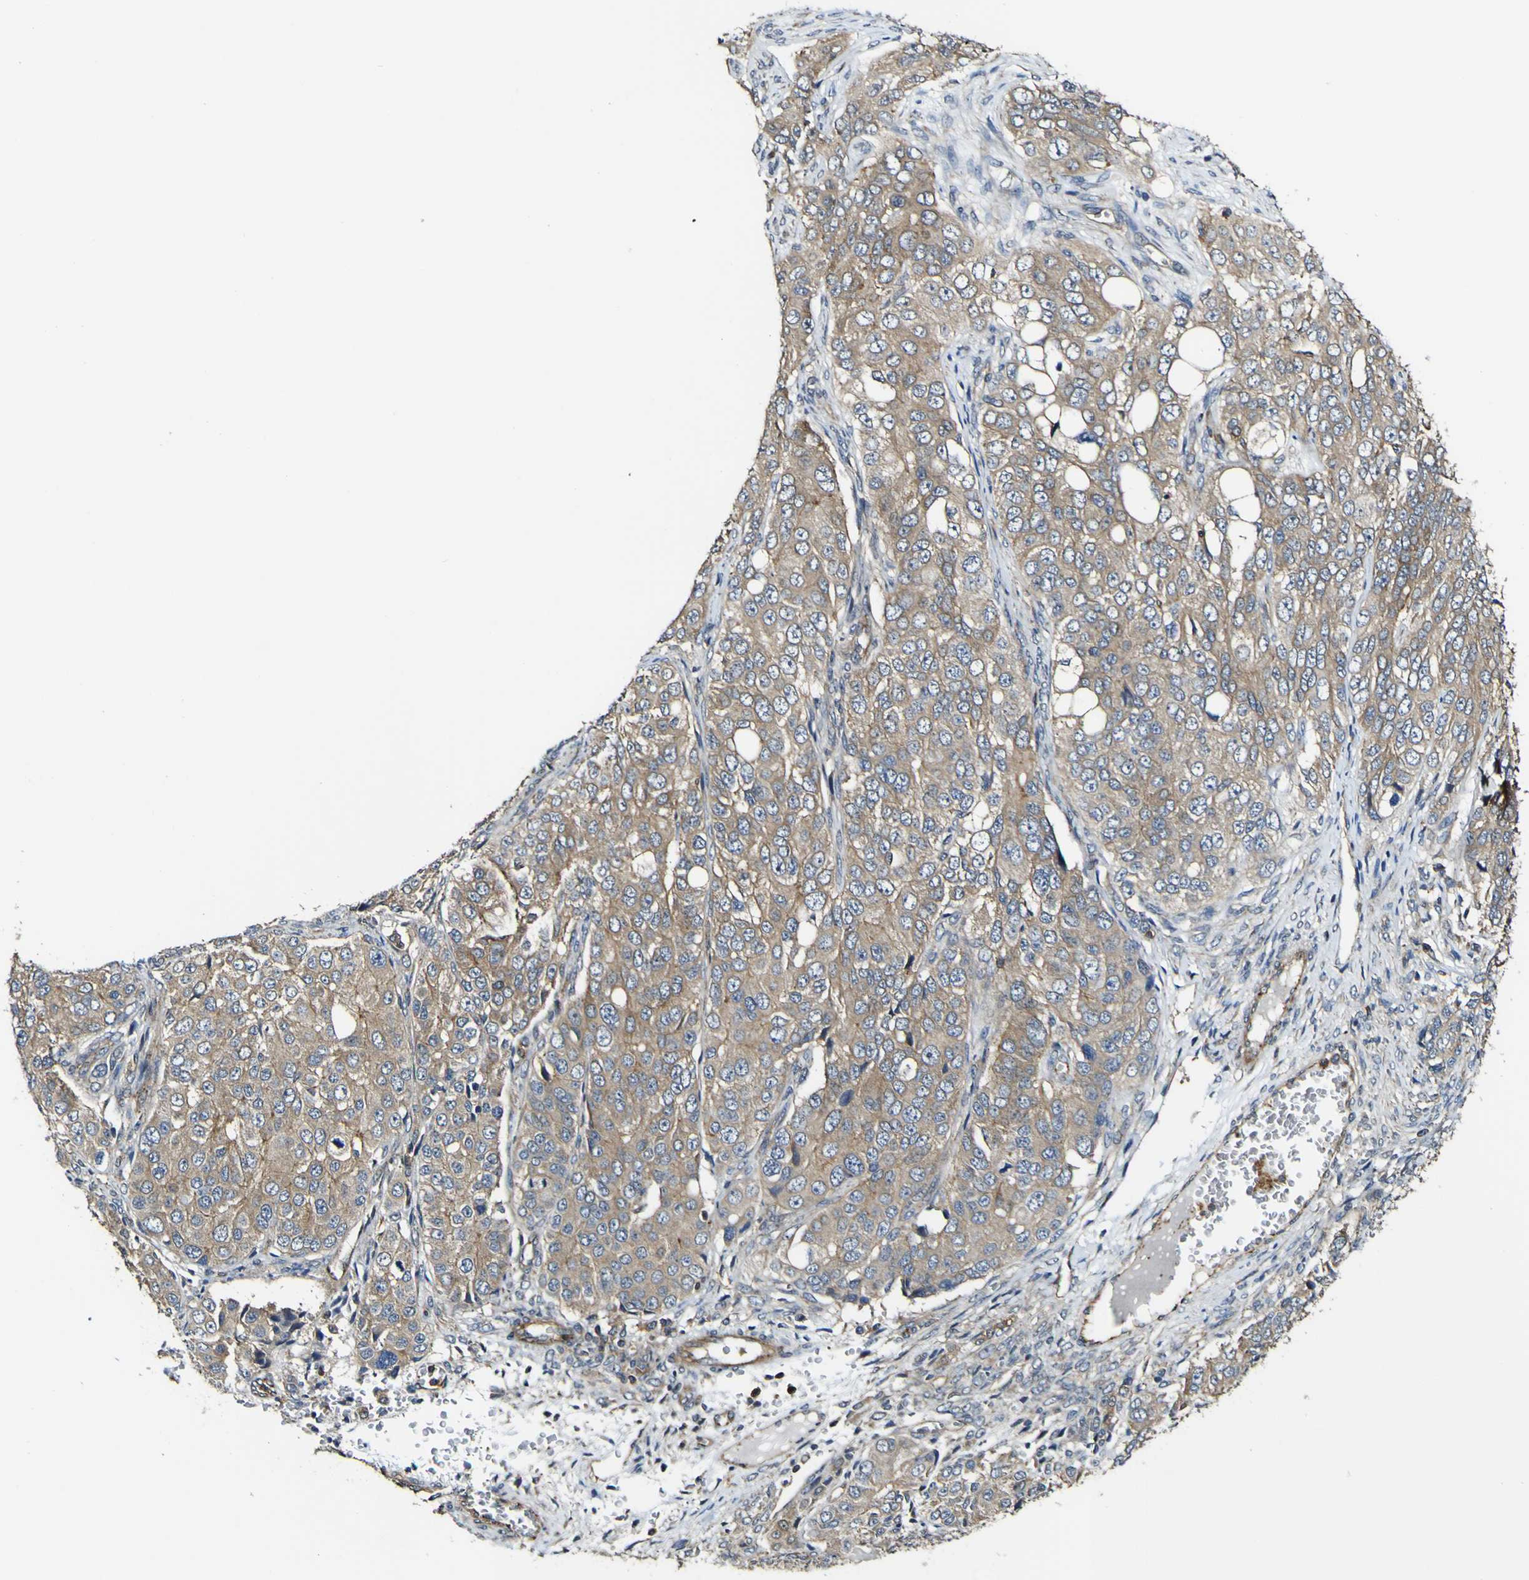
{"staining": {"intensity": "weak", "quantity": ">75%", "location": "cytoplasmic/membranous"}, "tissue": "ovarian cancer", "cell_type": "Tumor cells", "image_type": "cancer", "snomed": [{"axis": "morphology", "description": "Carcinoma, endometroid"}, {"axis": "topography", "description": "Ovary"}], "caption": "IHC image of neoplastic tissue: ovarian cancer stained using immunohistochemistry (IHC) shows low levels of weak protein expression localized specifically in the cytoplasmic/membranous of tumor cells, appearing as a cytoplasmic/membranous brown color.", "gene": "TNIK", "patient": {"sex": "female", "age": 51}}